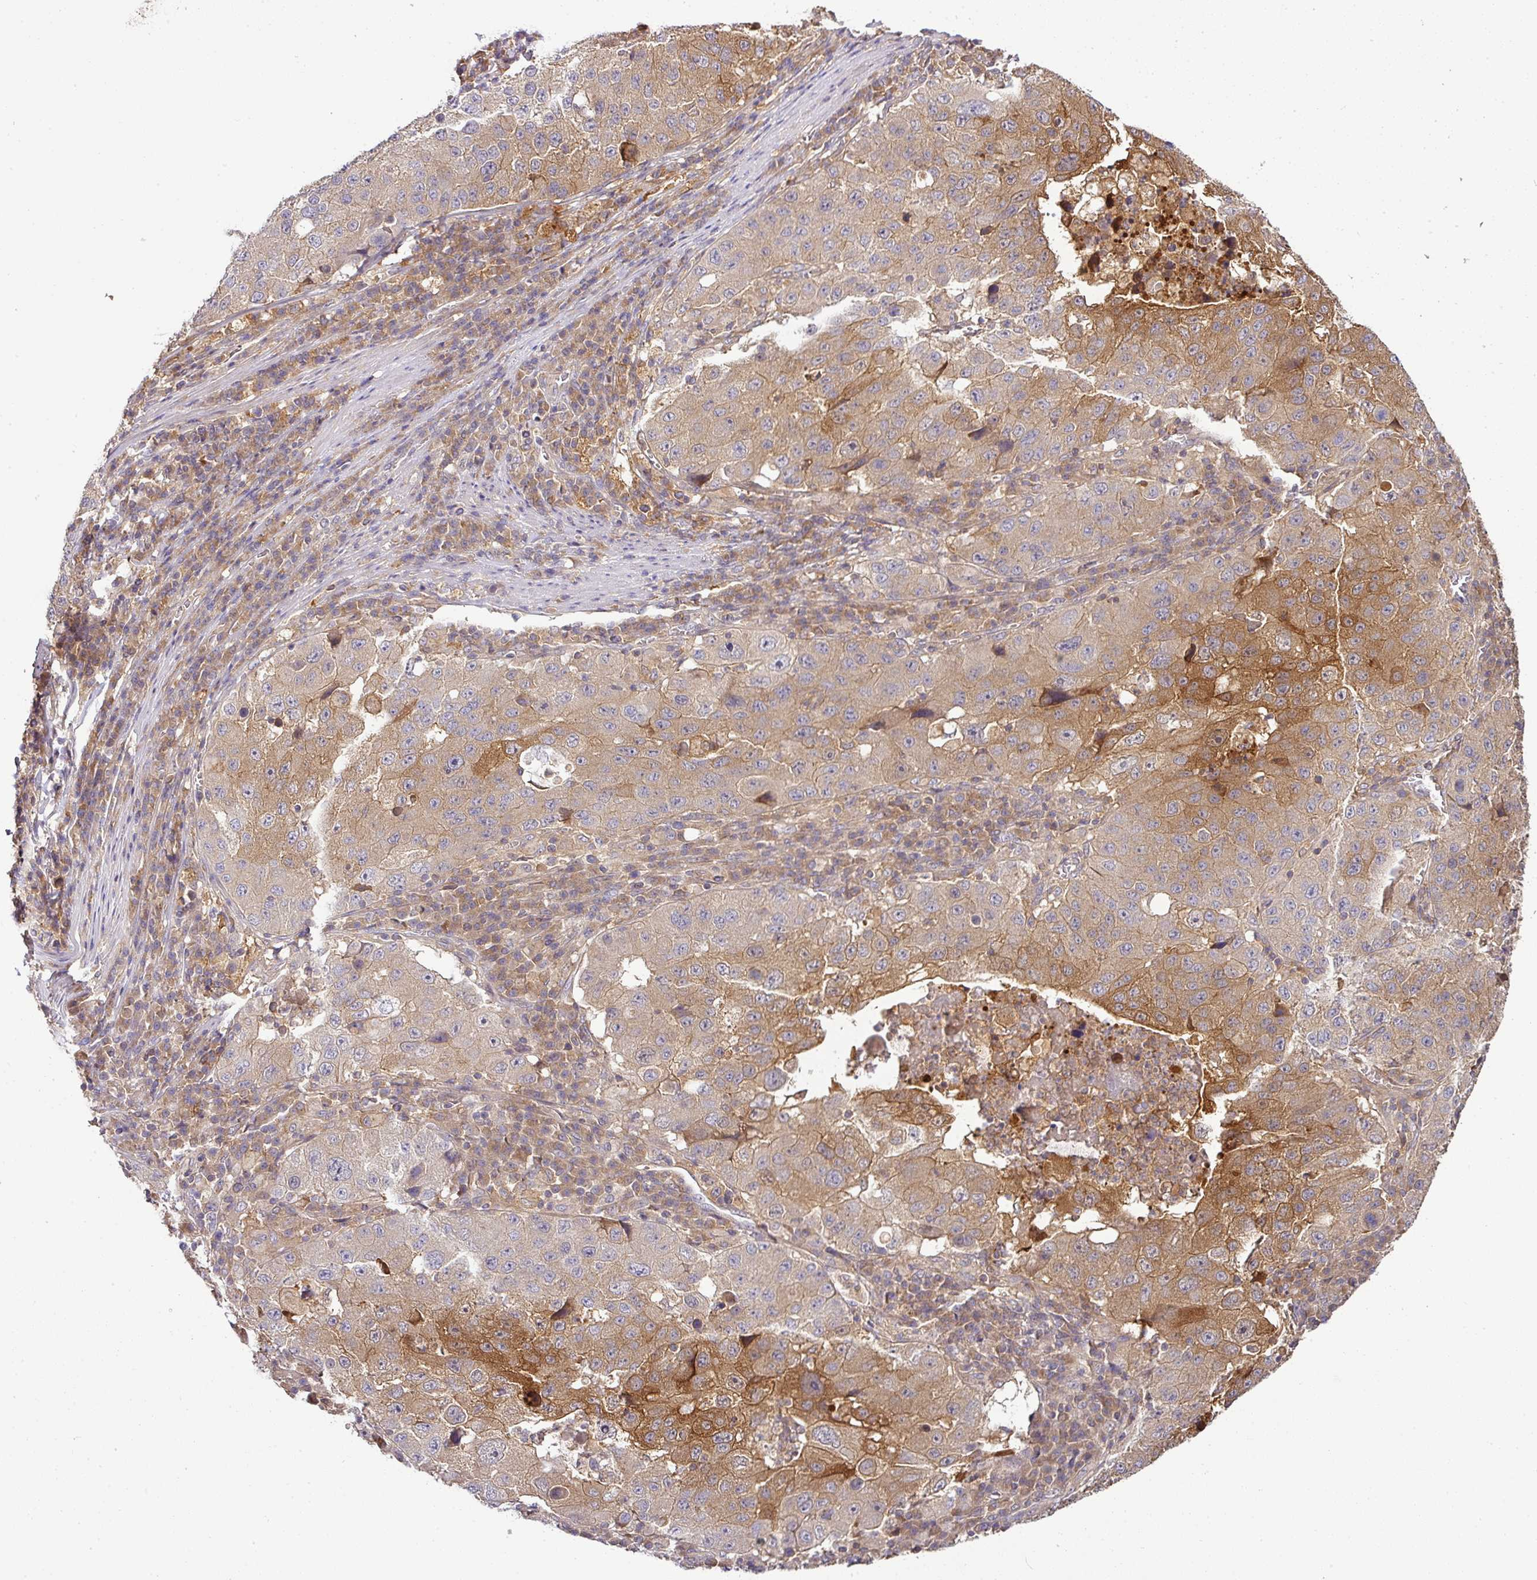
{"staining": {"intensity": "moderate", "quantity": "25%-75%", "location": "cytoplasmic/membranous"}, "tissue": "stomach cancer", "cell_type": "Tumor cells", "image_type": "cancer", "snomed": [{"axis": "morphology", "description": "Adenocarcinoma, NOS"}, {"axis": "topography", "description": "Stomach"}], "caption": "Stomach adenocarcinoma stained with IHC demonstrates moderate cytoplasmic/membranous expression in about 25%-75% of tumor cells.", "gene": "TMEM107", "patient": {"sex": "male", "age": 71}}